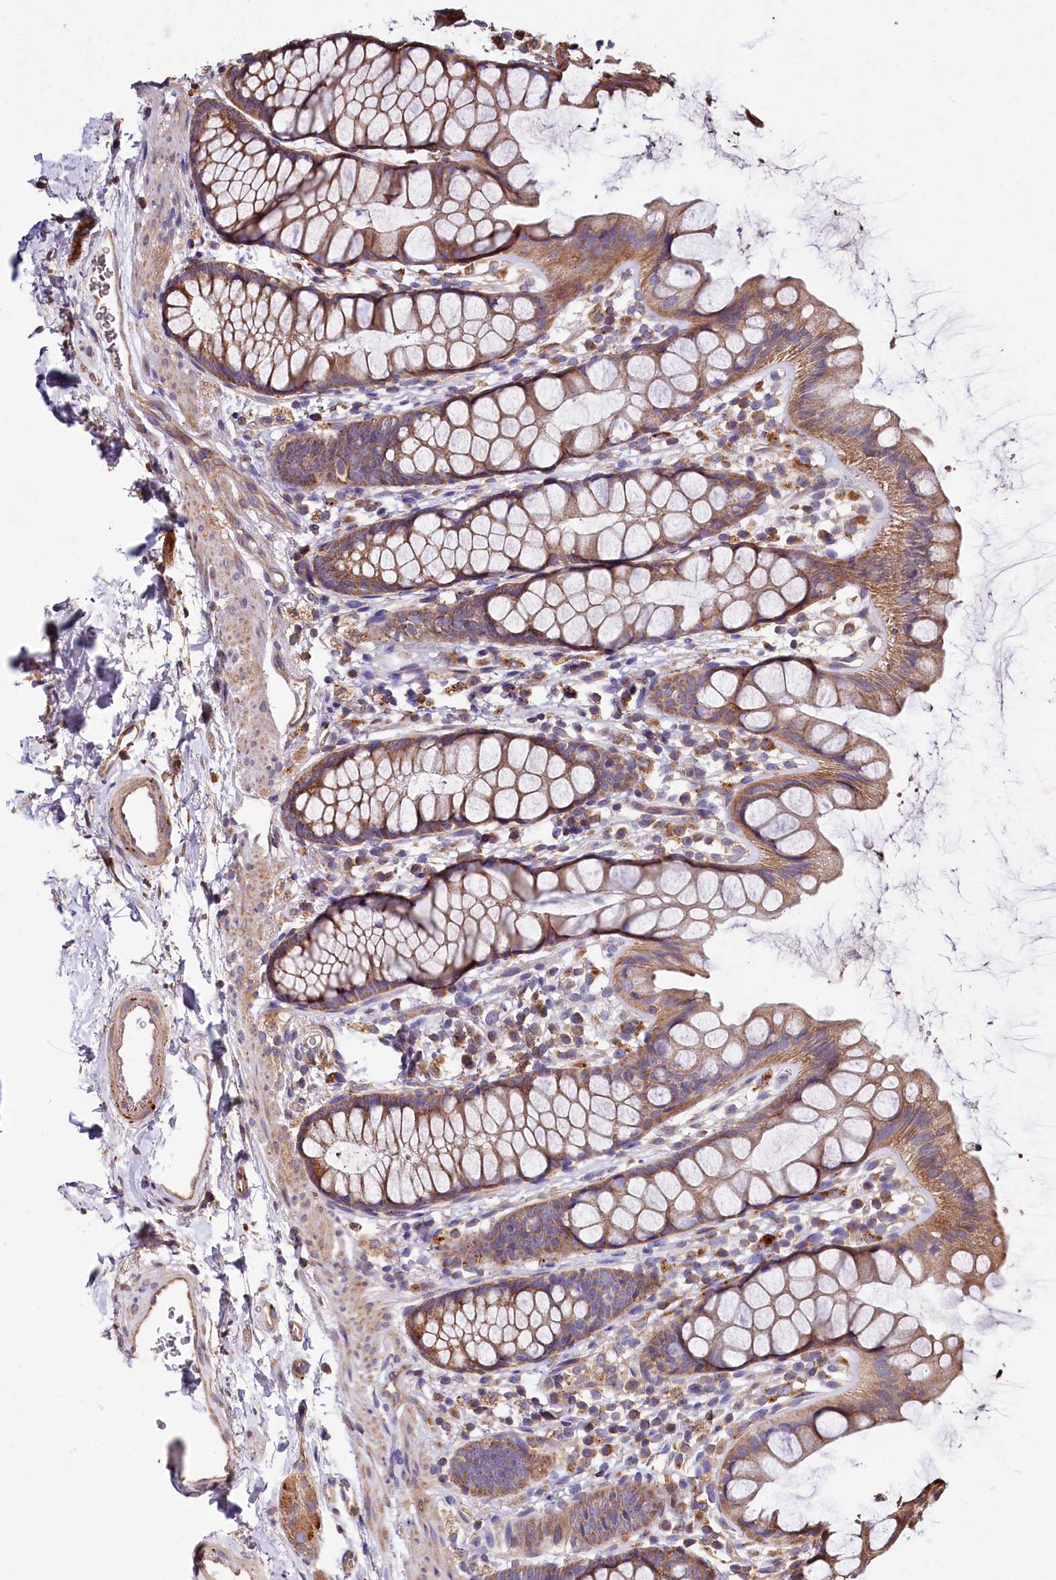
{"staining": {"intensity": "moderate", "quantity": ">75%", "location": "cytoplasmic/membranous"}, "tissue": "rectum", "cell_type": "Glandular cells", "image_type": "normal", "snomed": [{"axis": "morphology", "description": "Normal tissue, NOS"}, {"axis": "topography", "description": "Rectum"}], "caption": "The histopathology image exhibits a brown stain indicating the presence of a protein in the cytoplasmic/membranous of glandular cells in rectum.", "gene": "SPRYD3", "patient": {"sex": "female", "age": 65}}